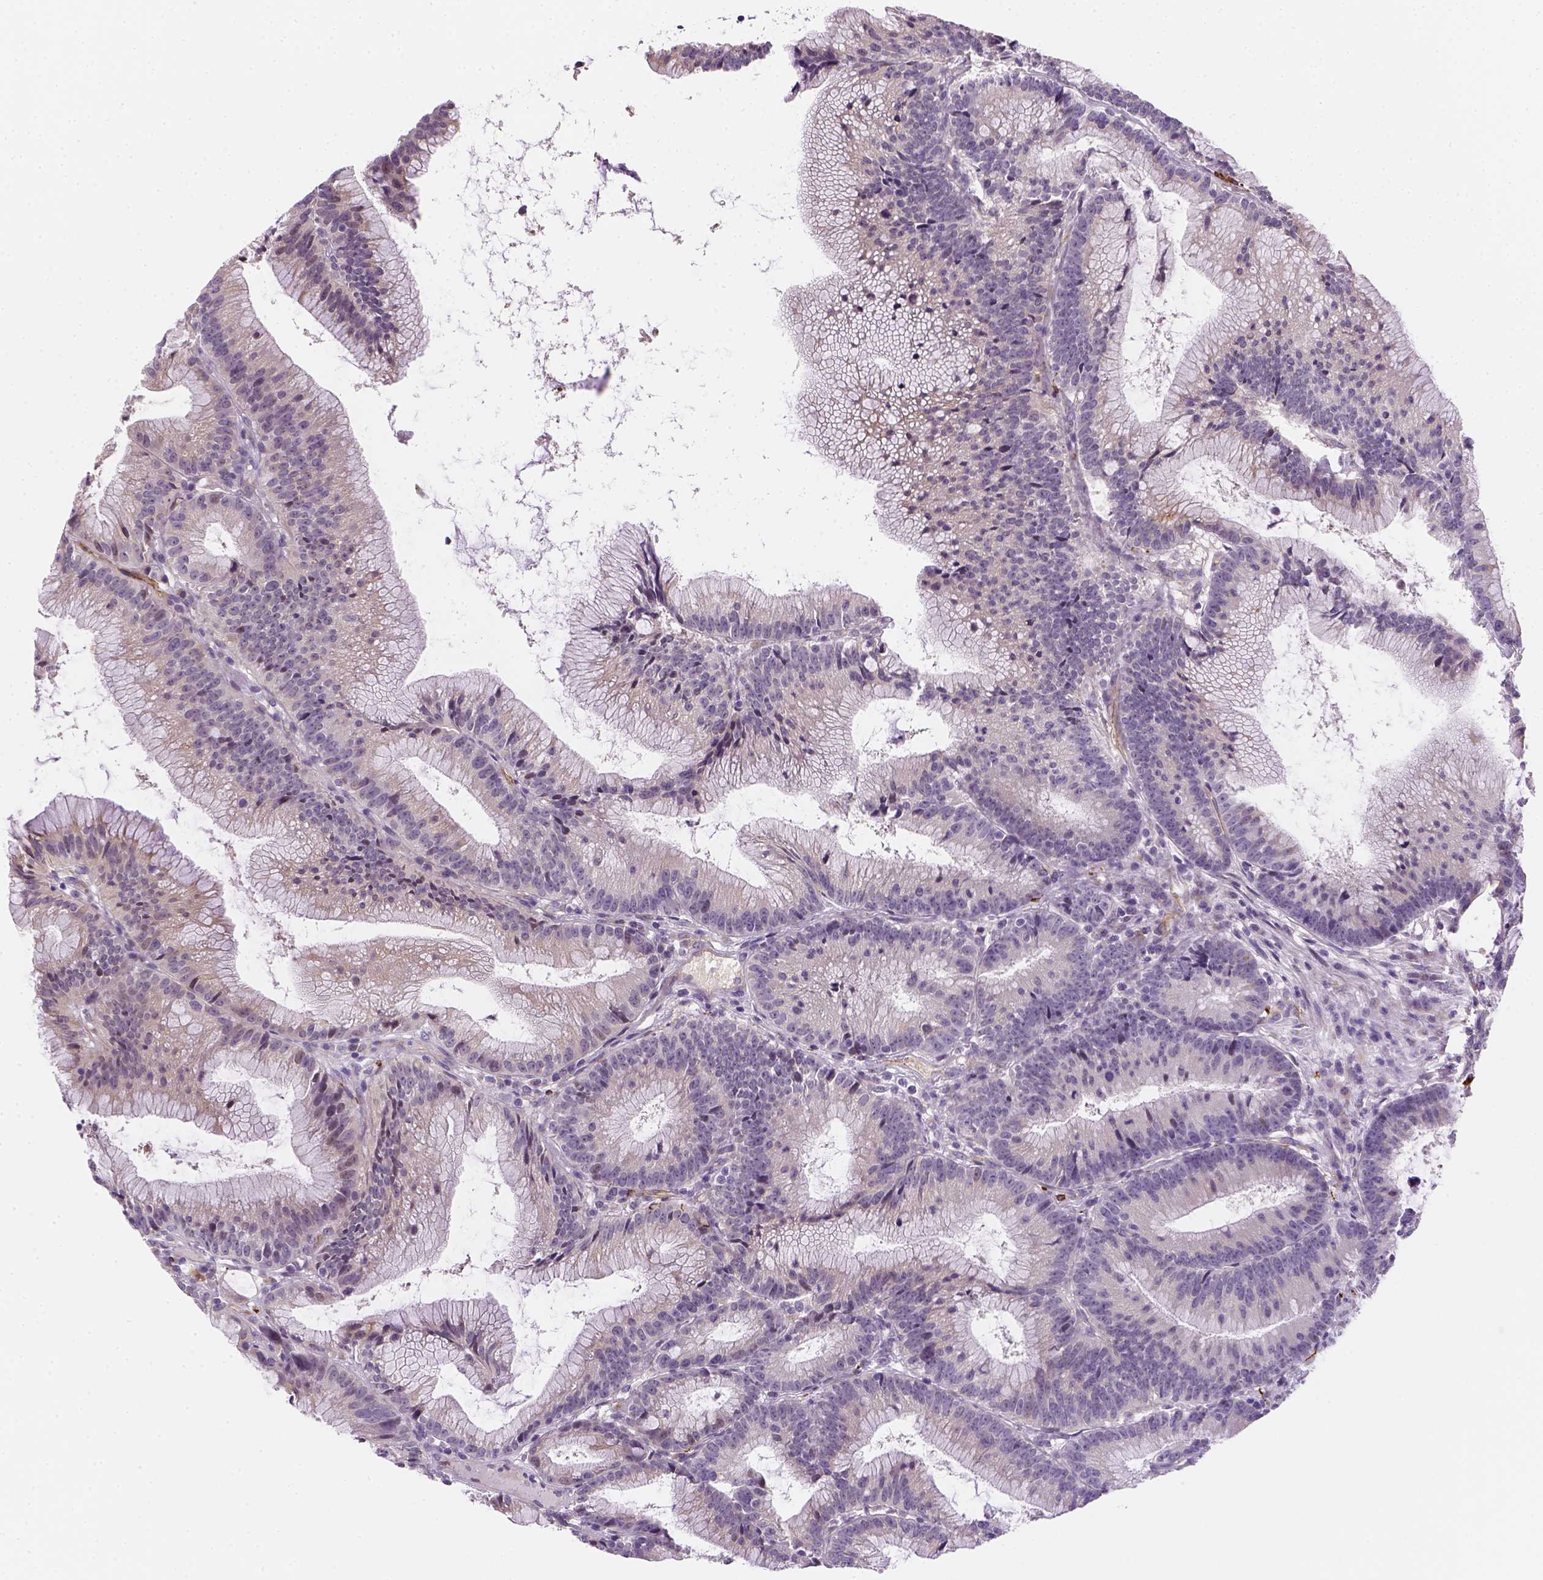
{"staining": {"intensity": "weak", "quantity": "<25%", "location": "cytoplasmic/membranous"}, "tissue": "colorectal cancer", "cell_type": "Tumor cells", "image_type": "cancer", "snomed": [{"axis": "morphology", "description": "Adenocarcinoma, NOS"}, {"axis": "topography", "description": "Colon"}], "caption": "This is a micrograph of immunohistochemistry staining of colorectal cancer (adenocarcinoma), which shows no expression in tumor cells.", "gene": "CACNB1", "patient": {"sex": "female", "age": 78}}